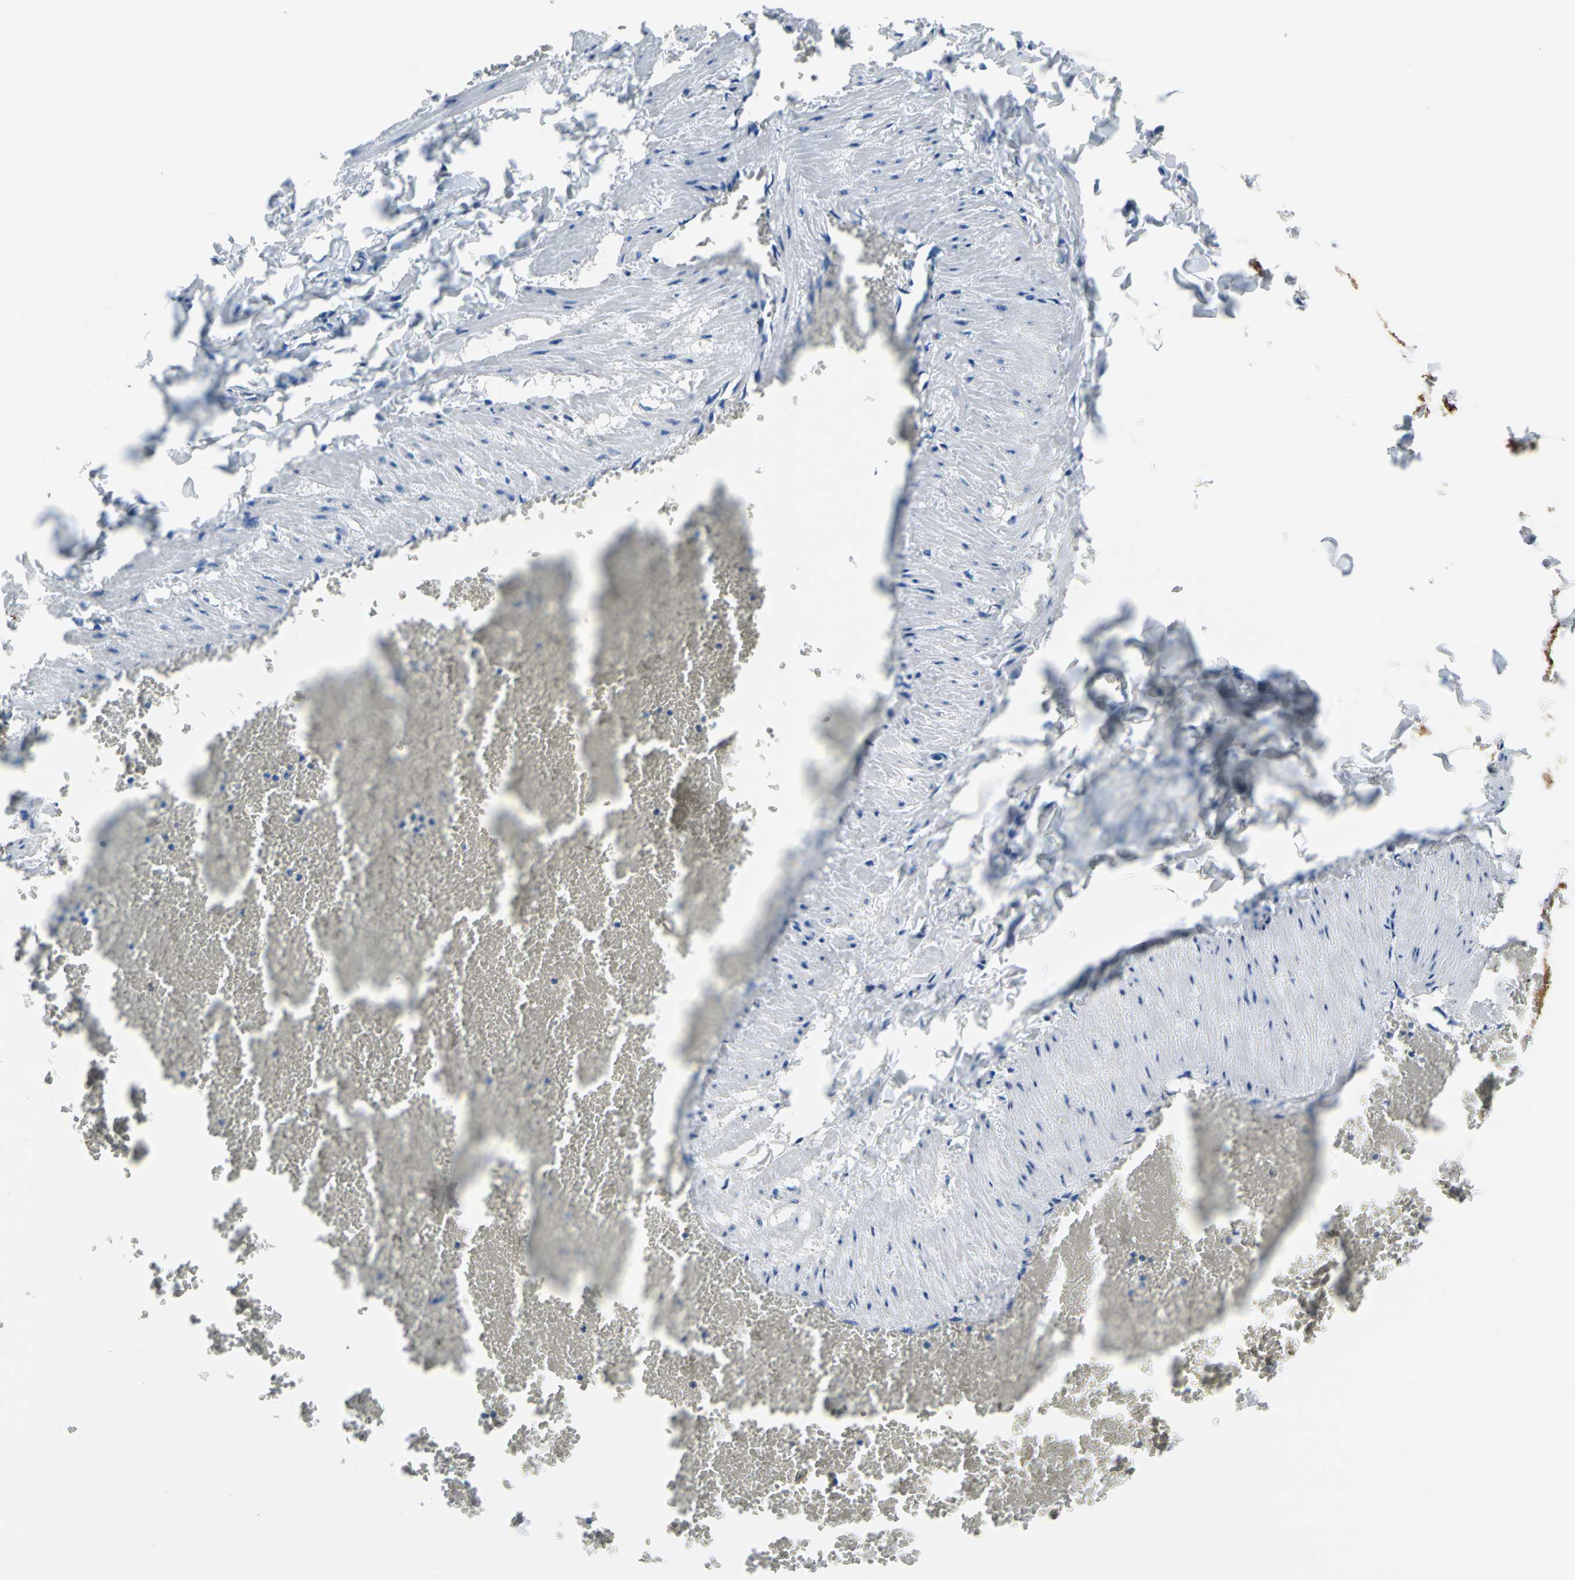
{"staining": {"intensity": "negative", "quantity": "none", "location": "none"}, "tissue": "adipose tissue", "cell_type": "Adipocytes", "image_type": "normal", "snomed": [{"axis": "morphology", "description": "Normal tissue, NOS"}, {"axis": "topography", "description": "Vascular tissue"}], "caption": "IHC image of benign adipose tissue stained for a protein (brown), which exhibits no positivity in adipocytes. (DAB (3,3'-diaminobenzidine) immunohistochemistry (IHC), high magnification).", "gene": "PRKCA", "patient": {"sex": "male", "age": 41}}